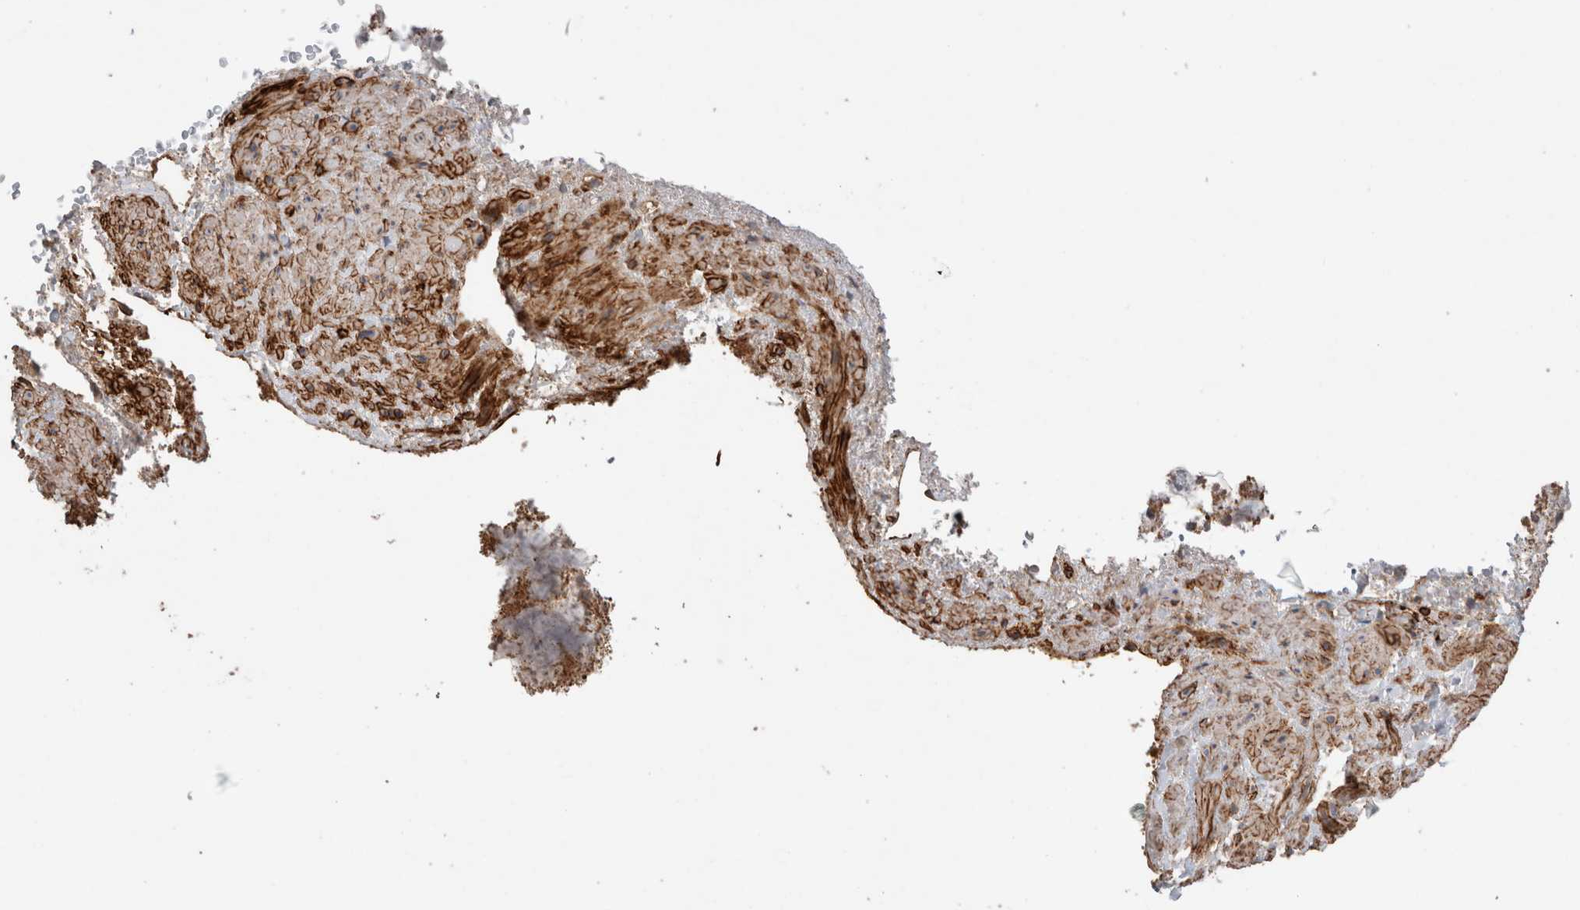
{"staining": {"intensity": "strong", "quantity": "25%-75%", "location": "cytoplasmic/membranous"}, "tissue": "adrenal gland", "cell_type": "Glandular cells", "image_type": "normal", "snomed": [{"axis": "morphology", "description": "Normal tissue, NOS"}, {"axis": "topography", "description": "Adrenal gland"}], "caption": "DAB (3,3'-diaminobenzidine) immunohistochemical staining of normal adrenal gland exhibits strong cytoplasmic/membranous protein staining in about 25%-75% of glandular cells. The staining was performed using DAB (3,3'-diaminobenzidine) to visualize the protein expression in brown, while the nuclei were stained in blue with hematoxylin (Magnification: 20x).", "gene": "RAB32", "patient": {"sex": "male", "age": 56}}